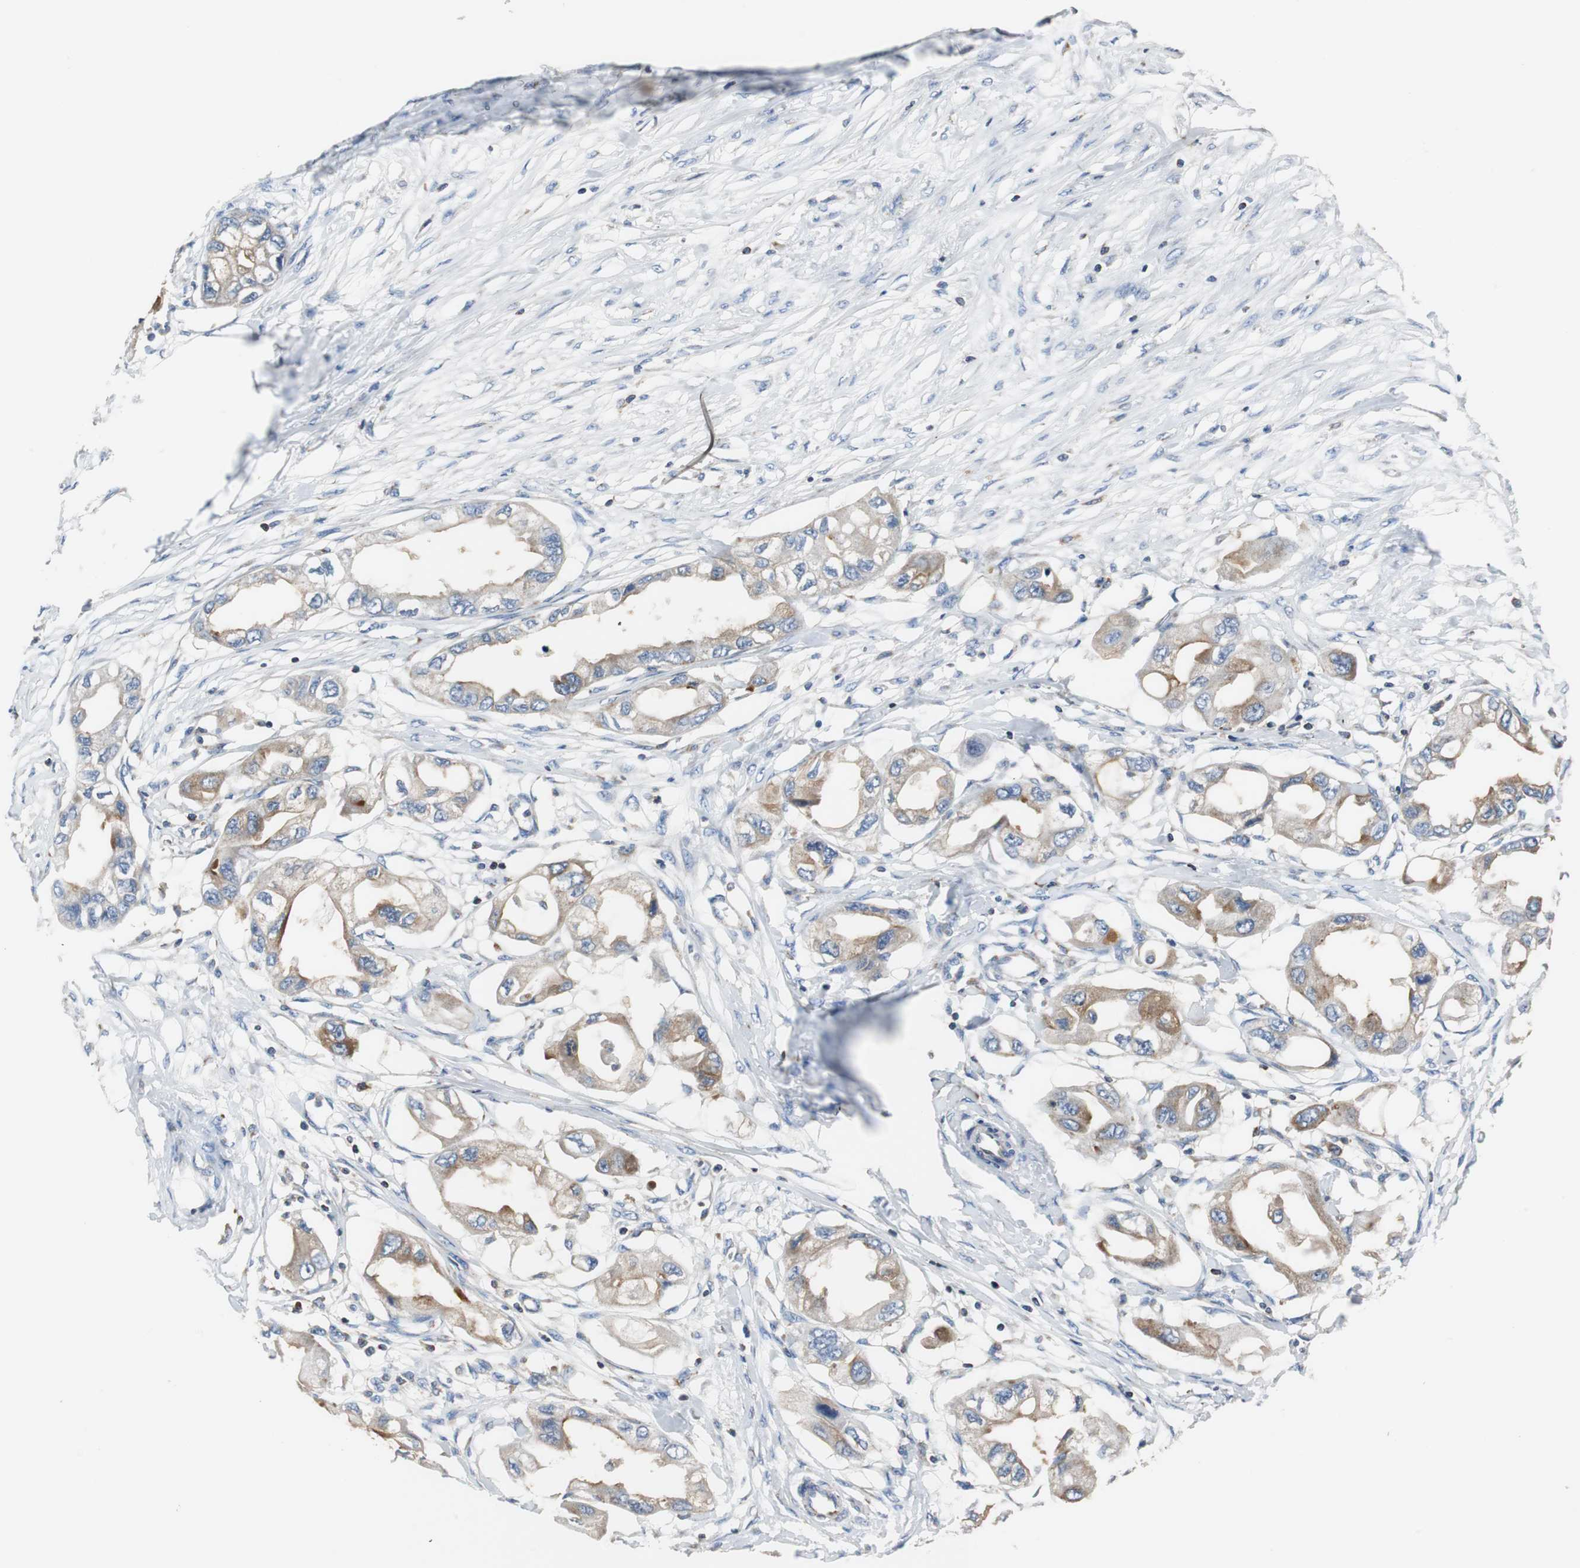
{"staining": {"intensity": "moderate", "quantity": ">75%", "location": "cytoplasmic/membranous"}, "tissue": "endometrial cancer", "cell_type": "Tumor cells", "image_type": "cancer", "snomed": [{"axis": "morphology", "description": "Adenocarcinoma, NOS"}, {"axis": "topography", "description": "Endometrium"}], "caption": "This photomicrograph shows immunohistochemistry (IHC) staining of human endometrial adenocarcinoma, with medium moderate cytoplasmic/membranous positivity in about >75% of tumor cells.", "gene": "VAMP8", "patient": {"sex": "female", "age": 67}}